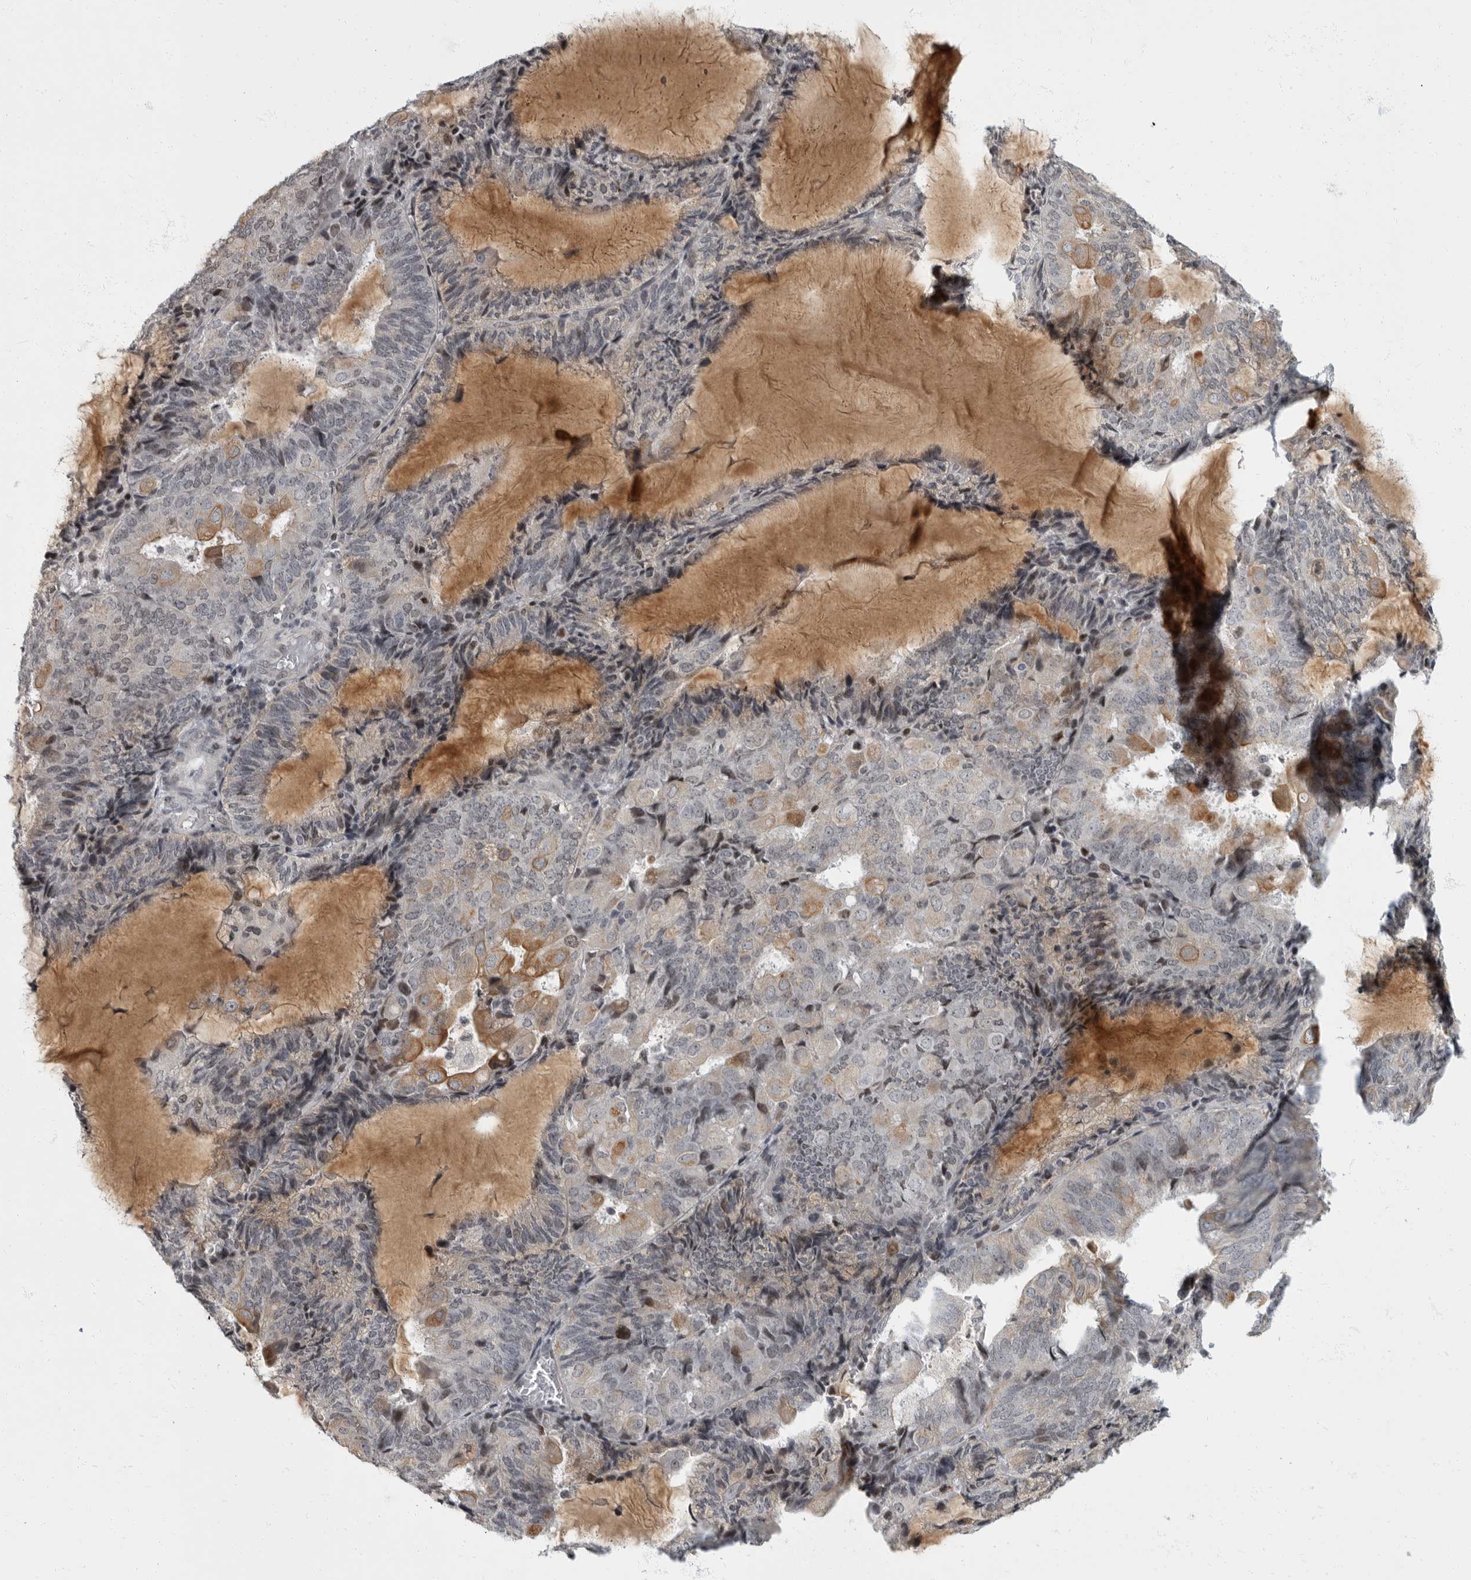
{"staining": {"intensity": "moderate", "quantity": "<25%", "location": "cytoplasmic/membranous"}, "tissue": "endometrial cancer", "cell_type": "Tumor cells", "image_type": "cancer", "snomed": [{"axis": "morphology", "description": "Adenocarcinoma, NOS"}, {"axis": "topography", "description": "Endometrium"}], "caption": "Human endometrial adenocarcinoma stained for a protein (brown) displays moderate cytoplasmic/membranous positive staining in about <25% of tumor cells.", "gene": "EVI5", "patient": {"sex": "female", "age": 81}}